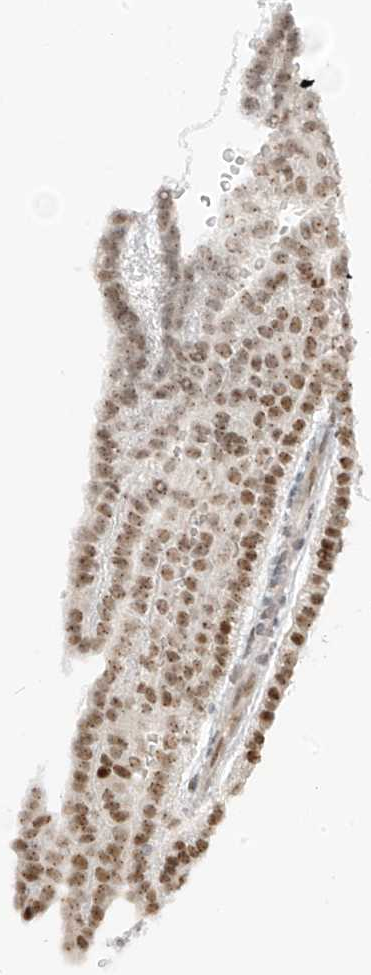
{"staining": {"intensity": "moderate", "quantity": ">75%", "location": "nuclear"}, "tissue": "renal cancer", "cell_type": "Tumor cells", "image_type": "cancer", "snomed": [{"axis": "morphology", "description": "Adenocarcinoma, NOS"}, {"axis": "topography", "description": "Kidney"}], "caption": "Immunohistochemical staining of human renal cancer (adenocarcinoma) reveals medium levels of moderate nuclear expression in about >75% of tumor cells.", "gene": "ZNF774", "patient": {"sex": "male", "age": 63}}